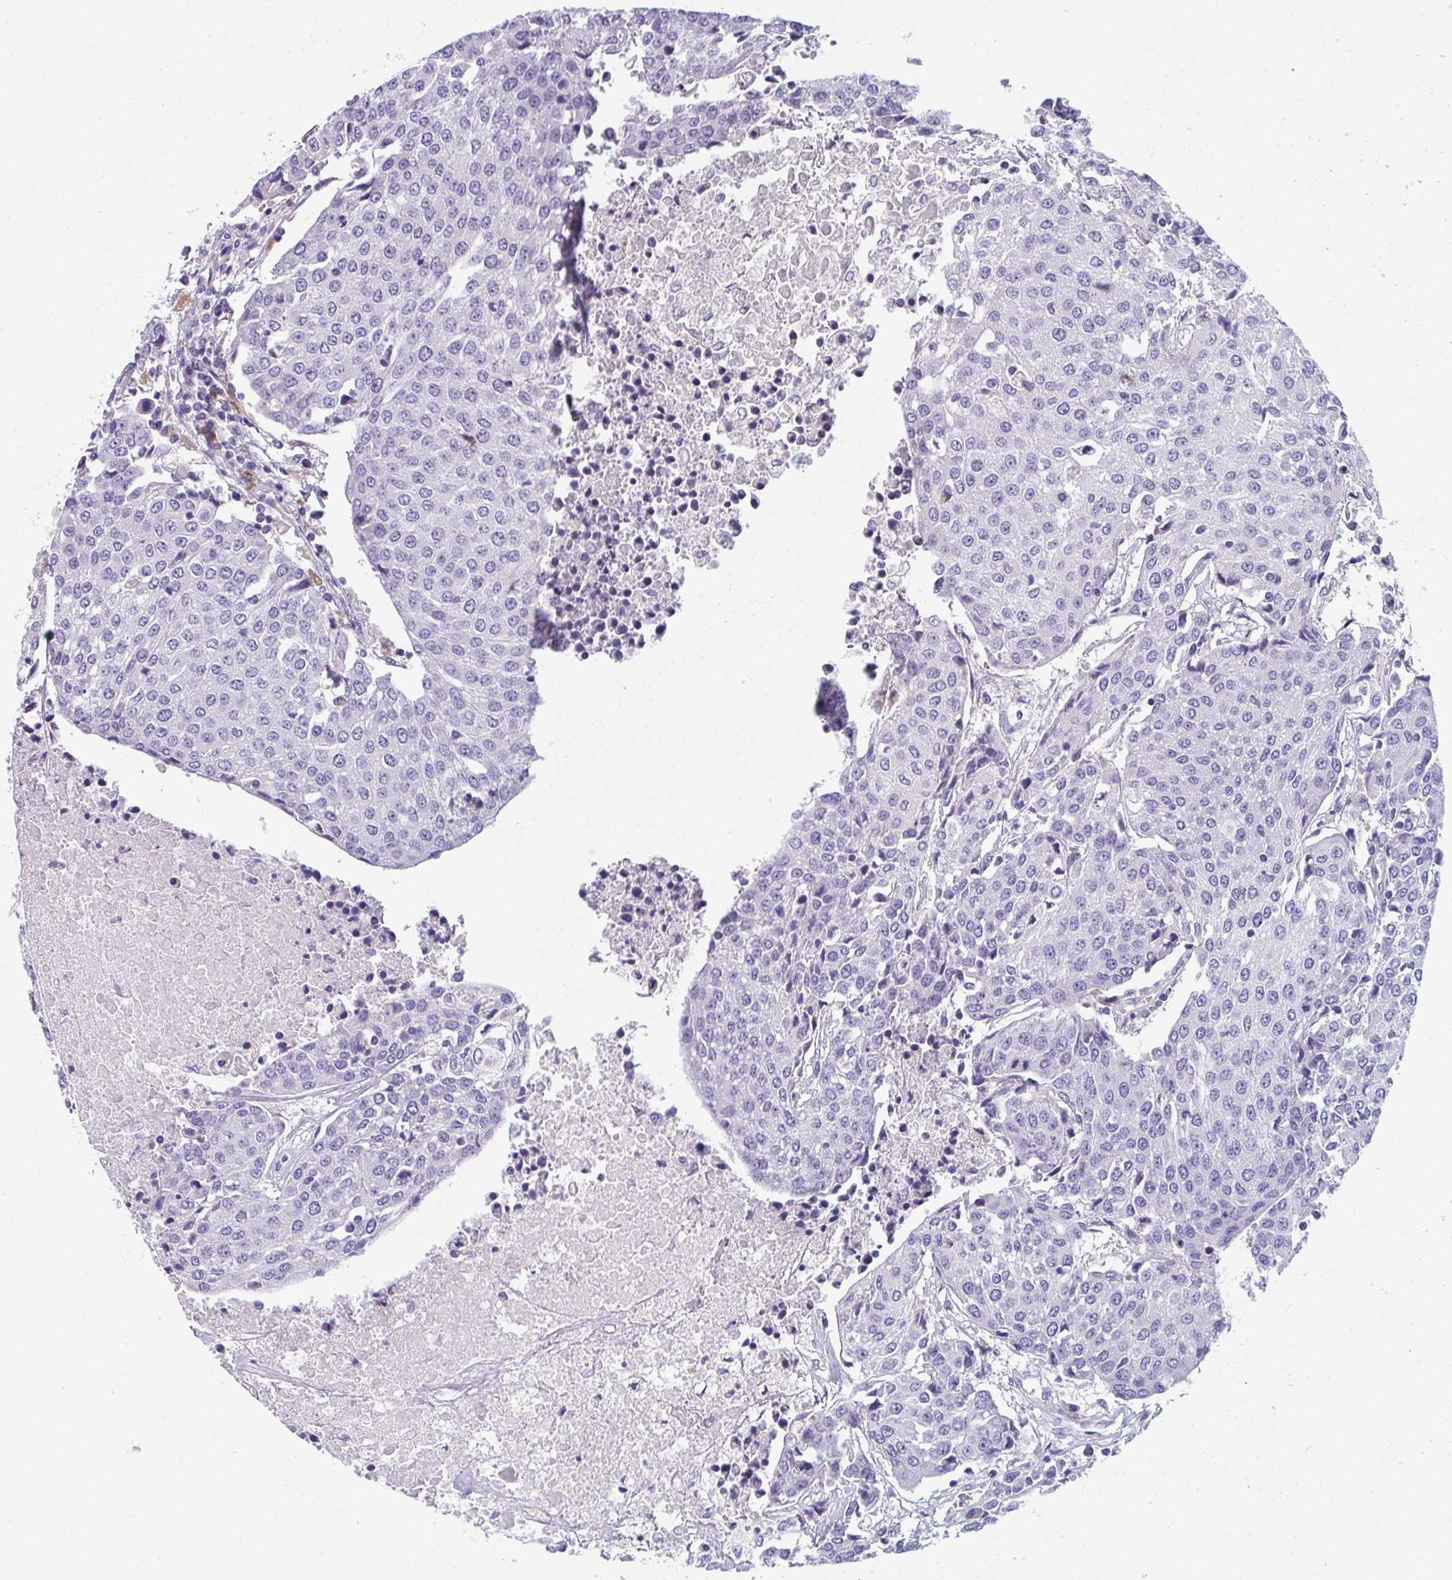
{"staining": {"intensity": "negative", "quantity": "none", "location": "none"}, "tissue": "urothelial cancer", "cell_type": "Tumor cells", "image_type": "cancer", "snomed": [{"axis": "morphology", "description": "Urothelial carcinoma, High grade"}, {"axis": "topography", "description": "Urinary bladder"}], "caption": "High power microscopy micrograph of an IHC photomicrograph of high-grade urothelial carcinoma, revealing no significant positivity in tumor cells.", "gene": "EIF1AD", "patient": {"sex": "female", "age": 85}}